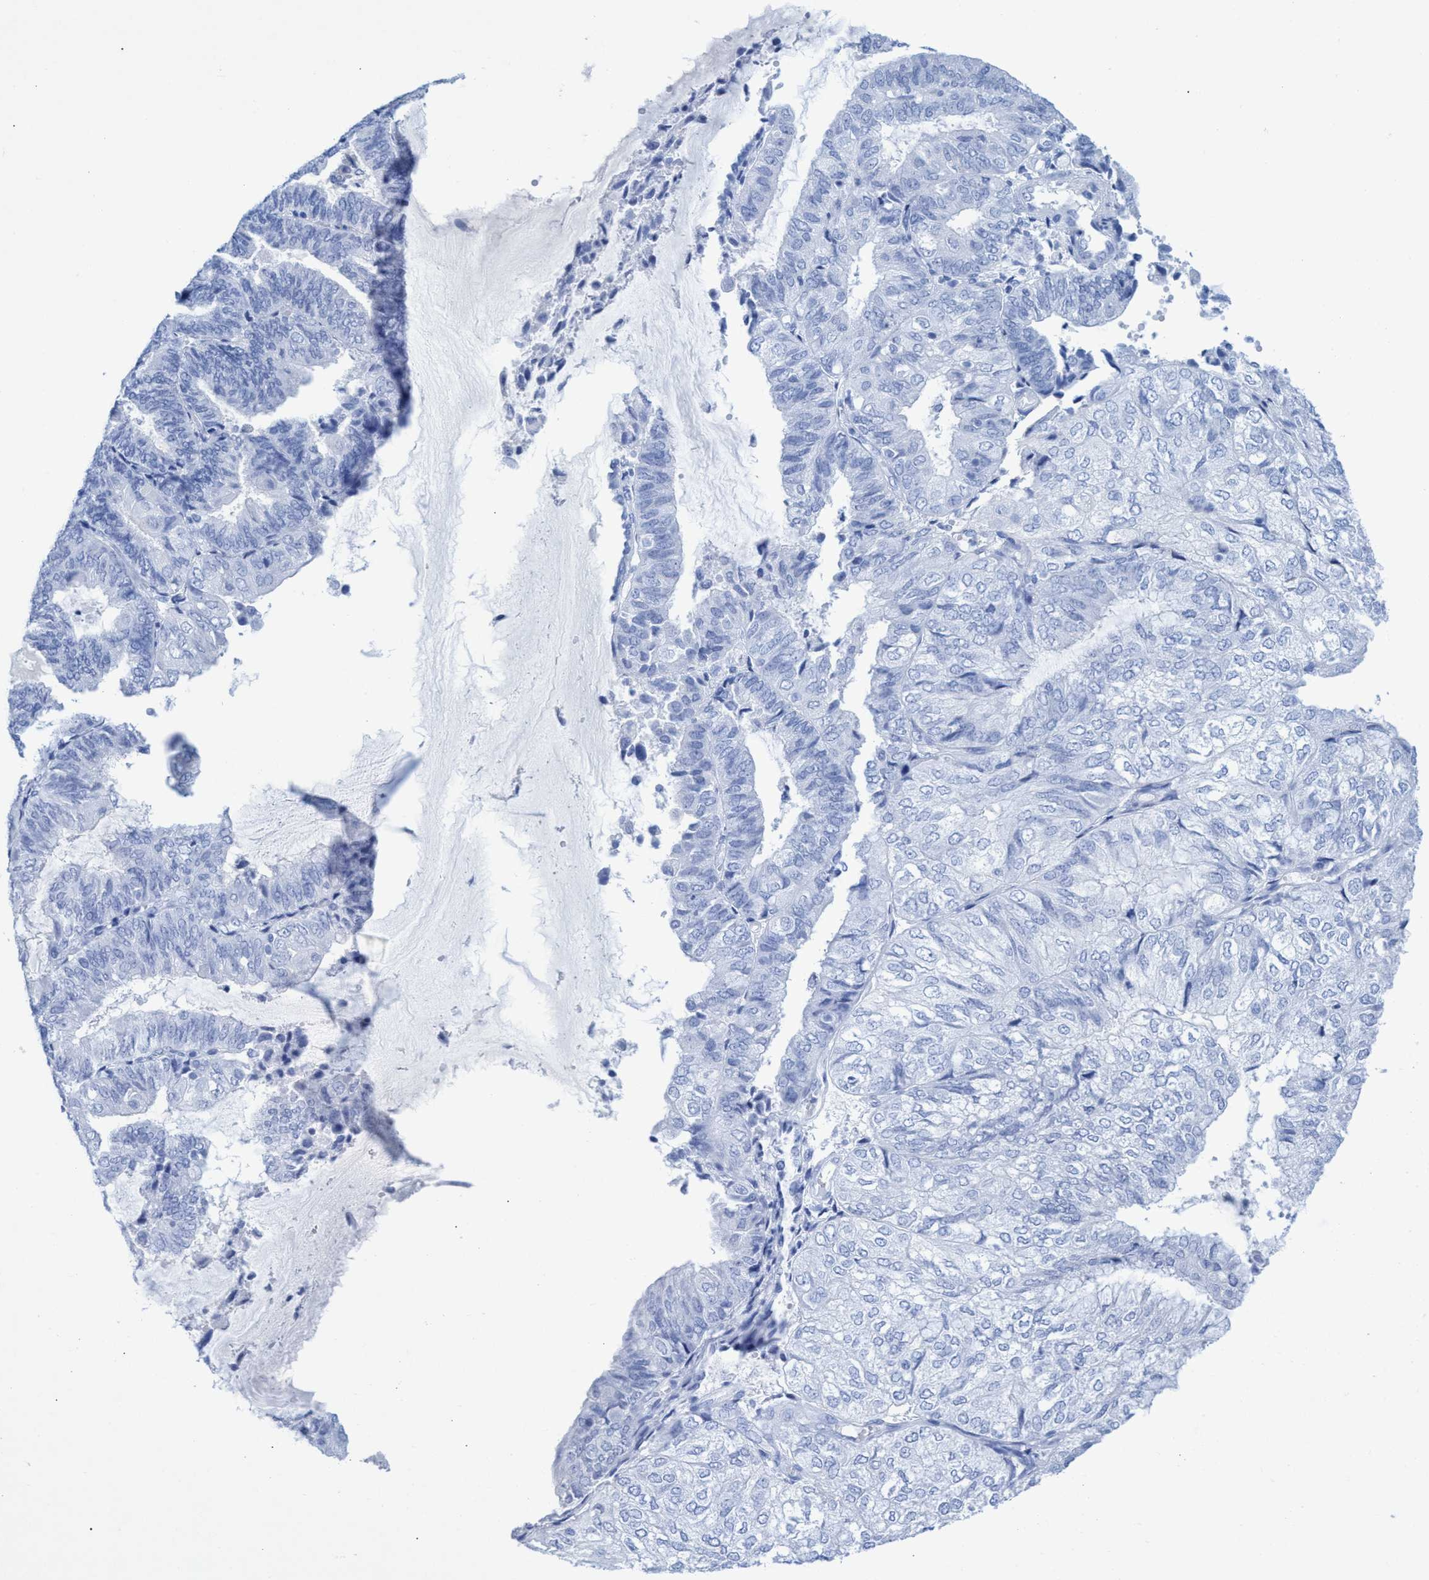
{"staining": {"intensity": "negative", "quantity": "none", "location": "none"}, "tissue": "endometrial cancer", "cell_type": "Tumor cells", "image_type": "cancer", "snomed": [{"axis": "morphology", "description": "Adenocarcinoma, NOS"}, {"axis": "topography", "description": "Endometrium"}], "caption": "Immunohistochemistry (IHC) of endometrial cancer reveals no expression in tumor cells. (DAB IHC, high magnification).", "gene": "INSL6", "patient": {"sex": "female", "age": 81}}